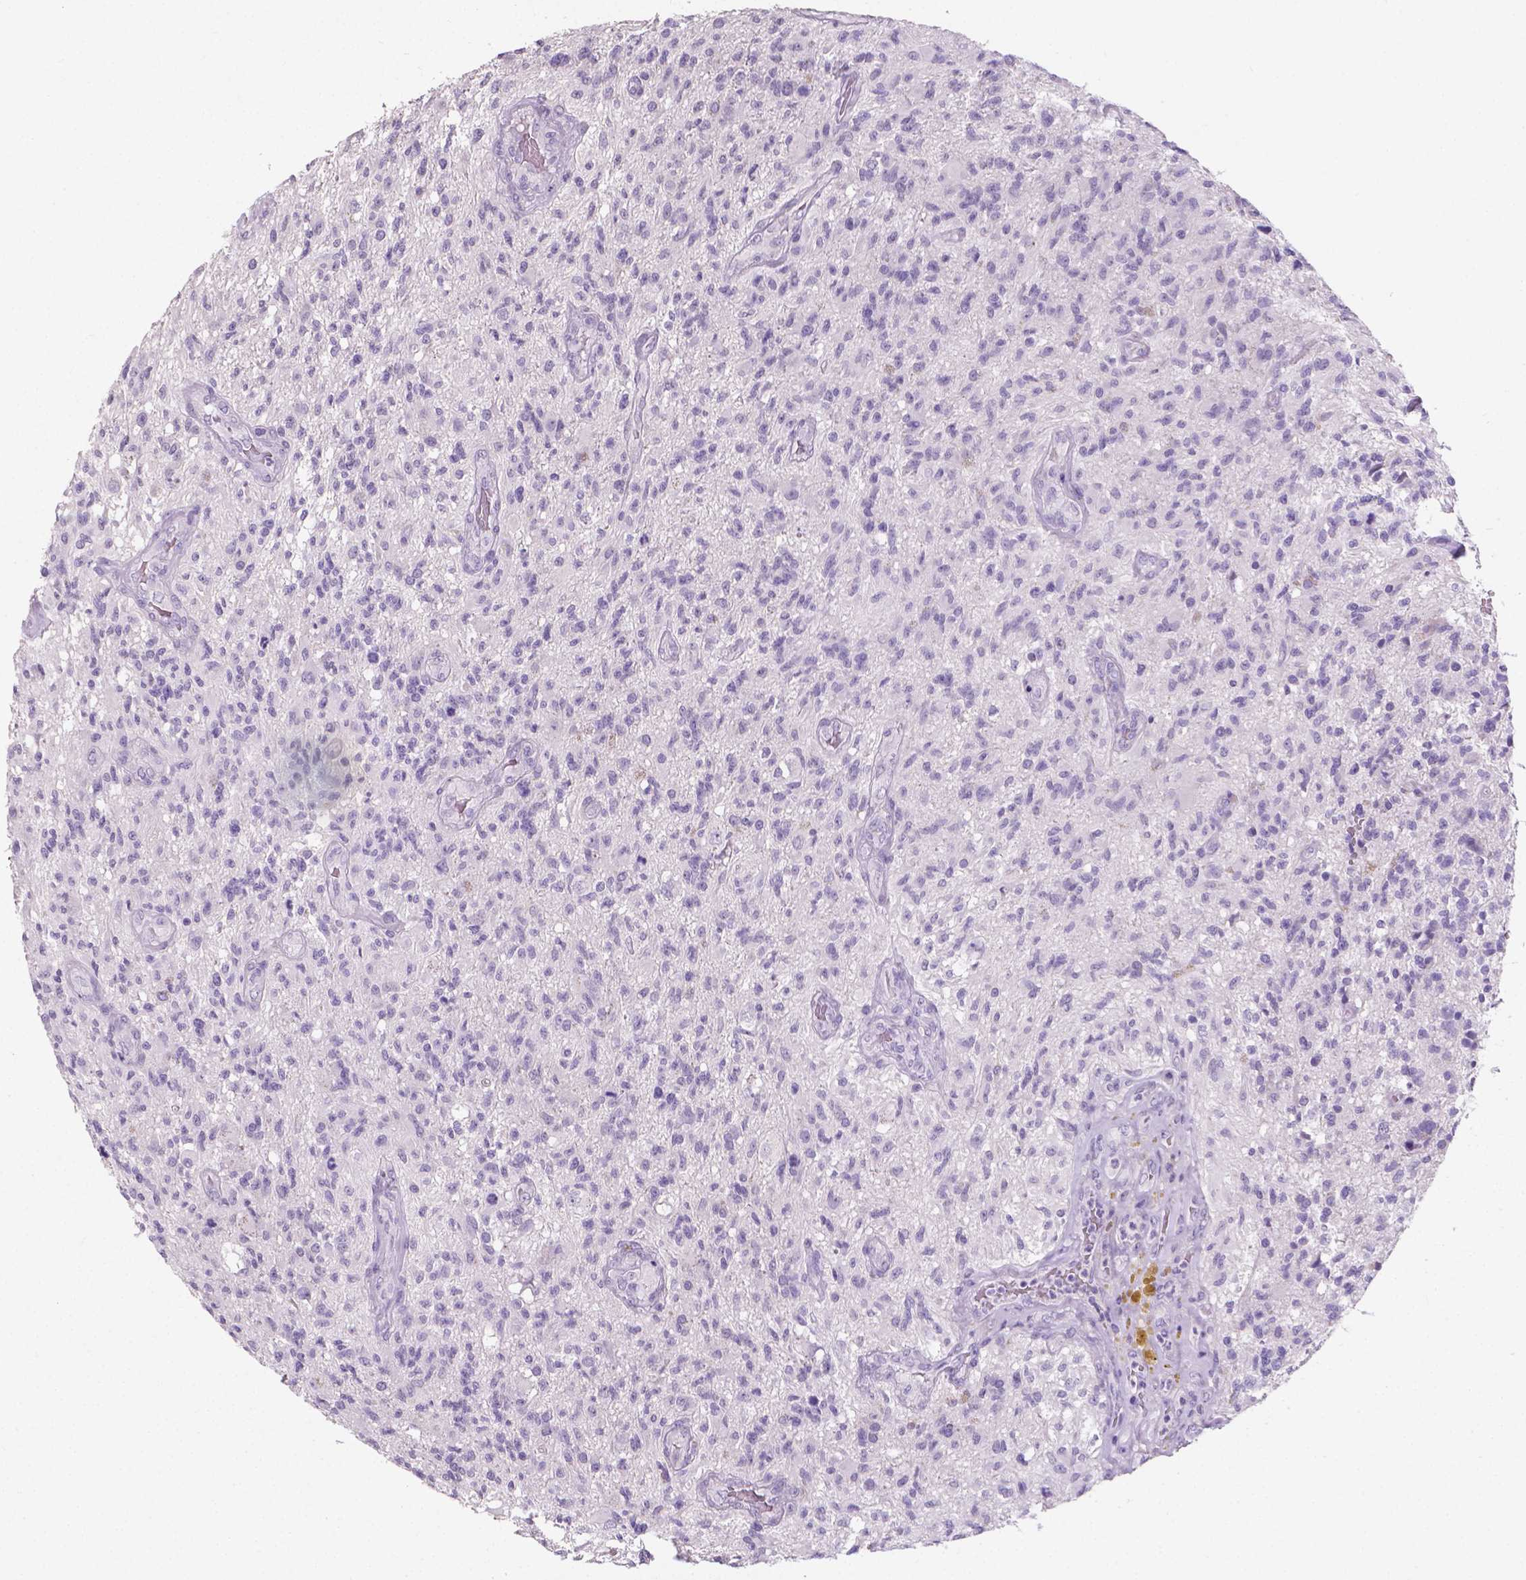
{"staining": {"intensity": "negative", "quantity": "none", "location": "none"}, "tissue": "glioma", "cell_type": "Tumor cells", "image_type": "cancer", "snomed": [{"axis": "morphology", "description": "Glioma, malignant, High grade"}, {"axis": "topography", "description": "Brain"}], "caption": "High magnification brightfield microscopy of glioma stained with DAB (brown) and counterstained with hematoxylin (blue): tumor cells show no significant staining.", "gene": "XPNPEP2", "patient": {"sex": "male", "age": 56}}